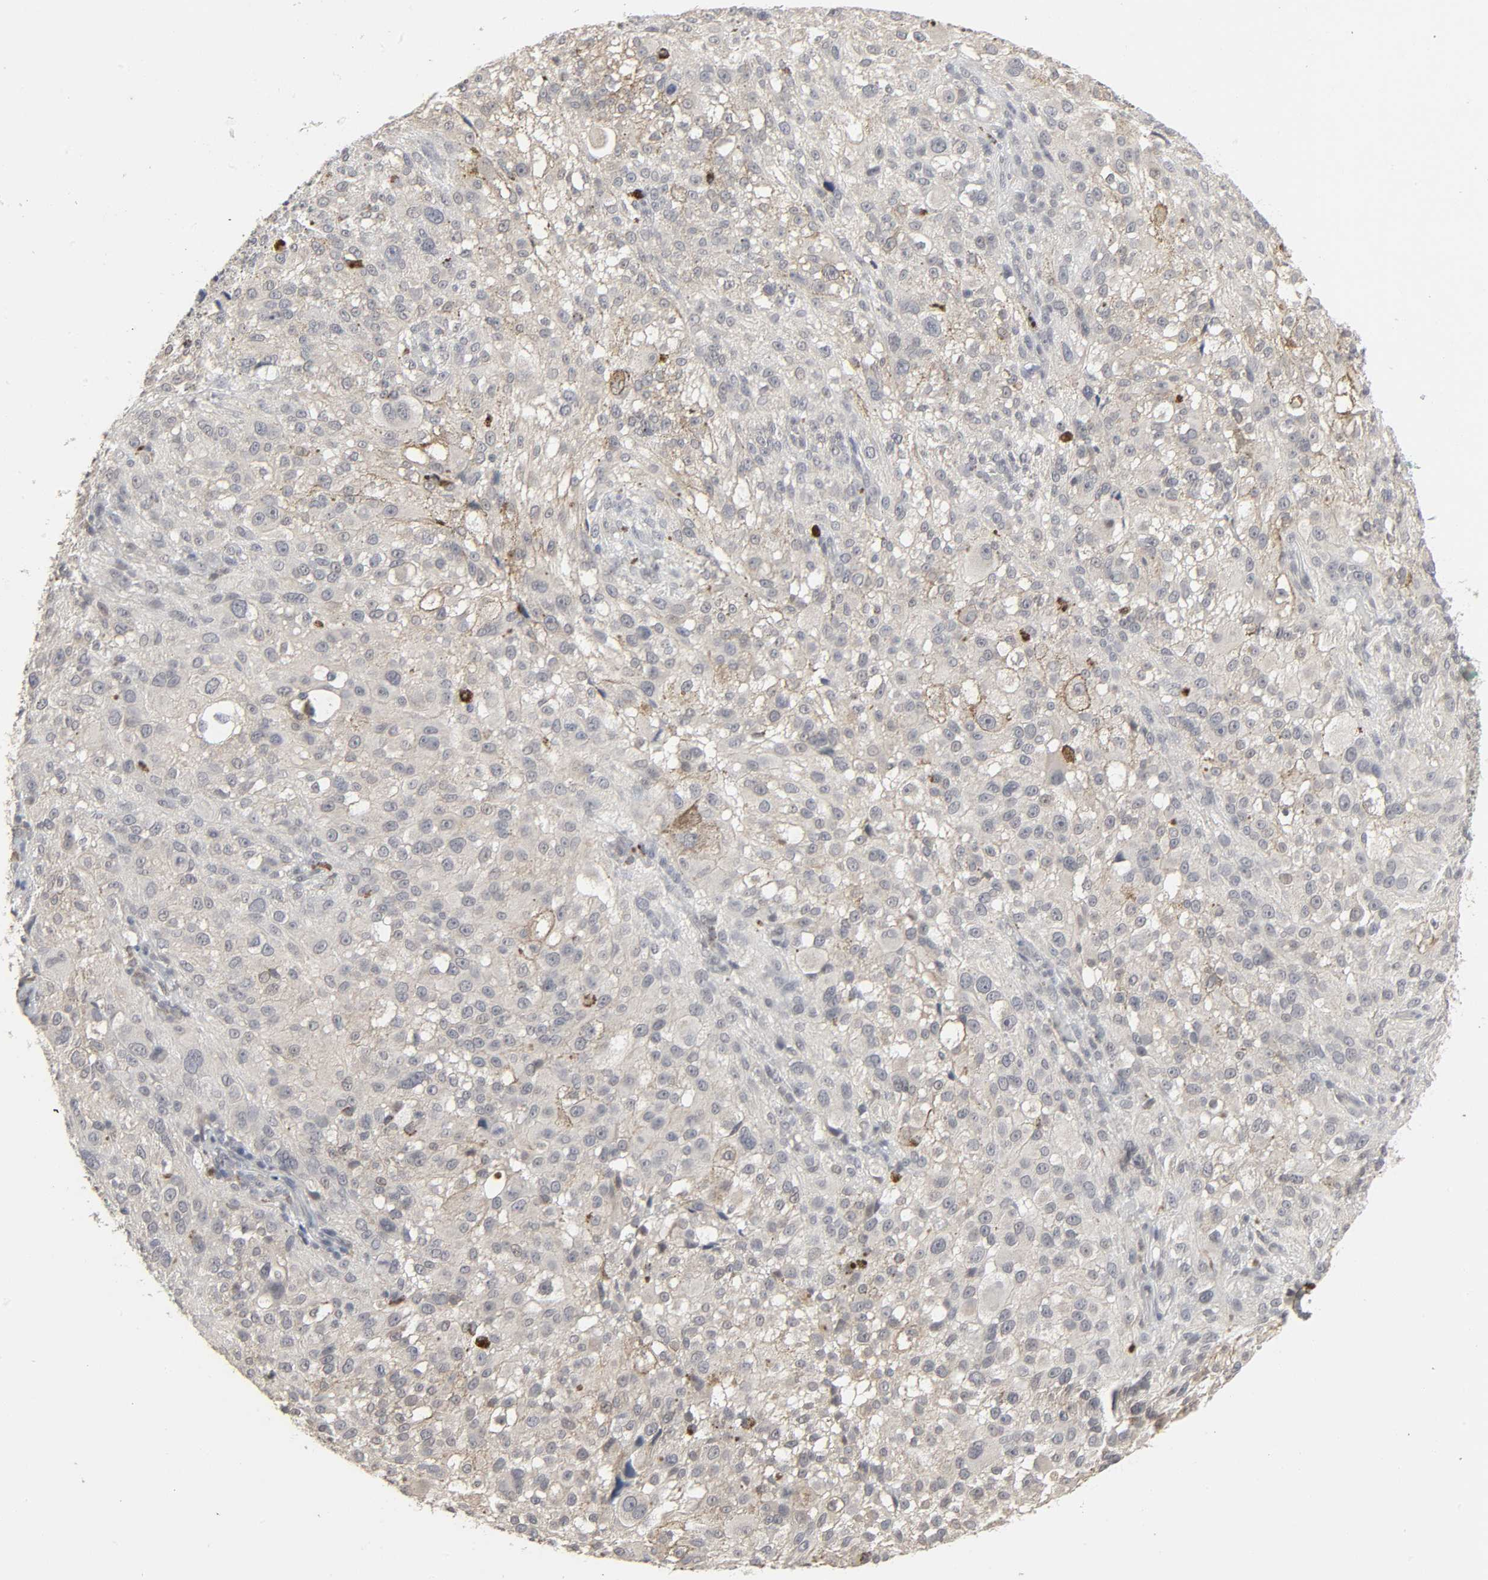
{"staining": {"intensity": "negative", "quantity": "none", "location": "none"}, "tissue": "melanoma", "cell_type": "Tumor cells", "image_type": "cancer", "snomed": [{"axis": "morphology", "description": "Necrosis, NOS"}, {"axis": "morphology", "description": "Malignant melanoma, NOS"}, {"axis": "topography", "description": "Skin"}], "caption": "The histopathology image displays no staining of tumor cells in melanoma.", "gene": "ZNF222", "patient": {"sex": "female", "age": 87}}